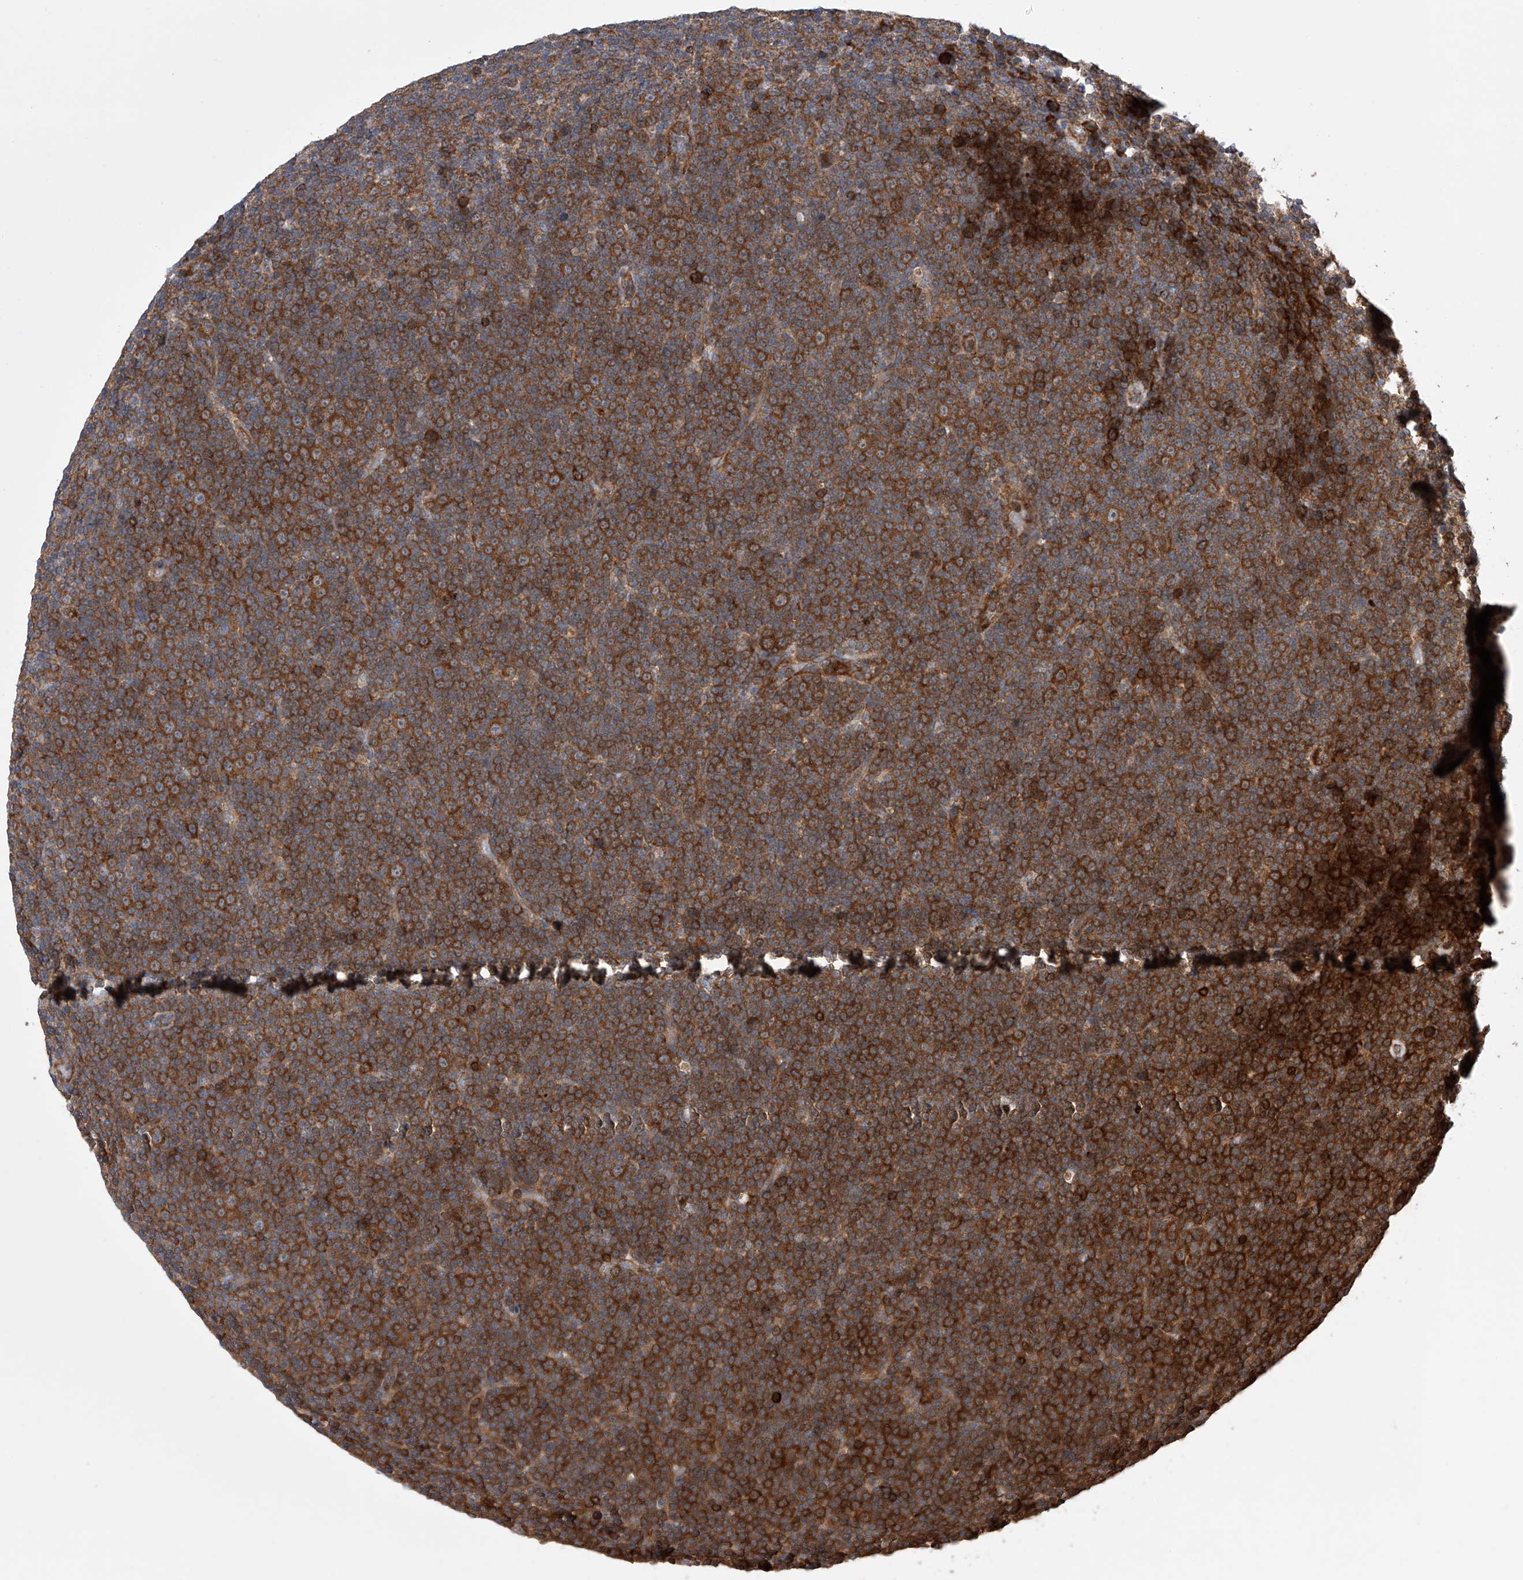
{"staining": {"intensity": "strong", "quantity": ">75%", "location": "cytoplasmic/membranous"}, "tissue": "lymphoma", "cell_type": "Tumor cells", "image_type": "cancer", "snomed": [{"axis": "morphology", "description": "Malignant lymphoma, non-Hodgkin's type, Low grade"}, {"axis": "topography", "description": "Lymph node"}], "caption": "Immunohistochemical staining of human lymphoma demonstrates high levels of strong cytoplasmic/membranous expression in about >75% of tumor cells.", "gene": "TIMM23", "patient": {"sex": "female", "age": 67}}